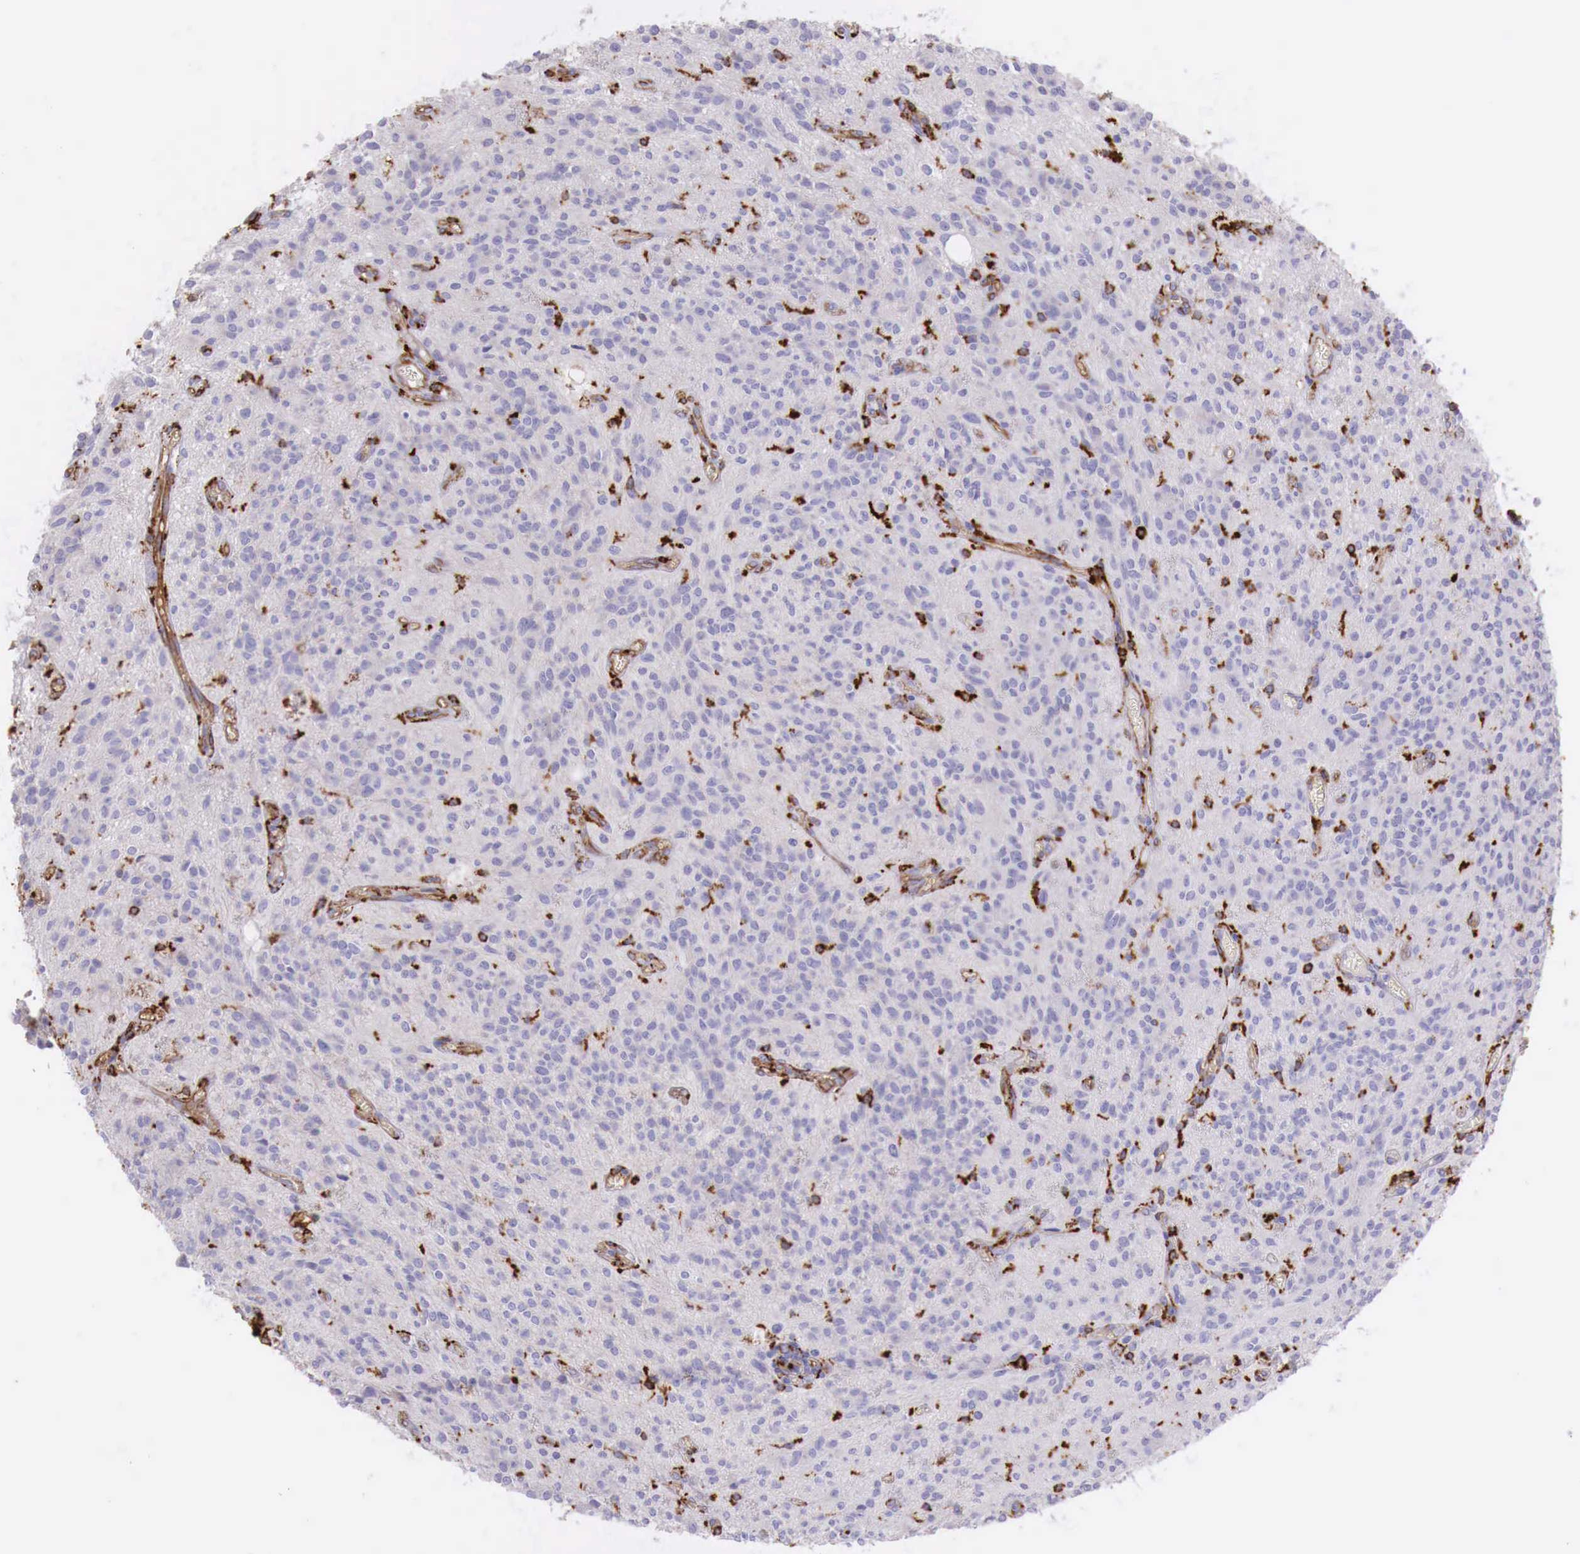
{"staining": {"intensity": "negative", "quantity": "none", "location": "none"}, "tissue": "glioma", "cell_type": "Tumor cells", "image_type": "cancer", "snomed": [{"axis": "morphology", "description": "Glioma, malignant, Low grade"}, {"axis": "topography", "description": "Brain"}], "caption": "Immunohistochemical staining of malignant glioma (low-grade) demonstrates no significant expression in tumor cells. (IHC, brightfield microscopy, high magnification).", "gene": "MSR1", "patient": {"sex": "female", "age": 15}}